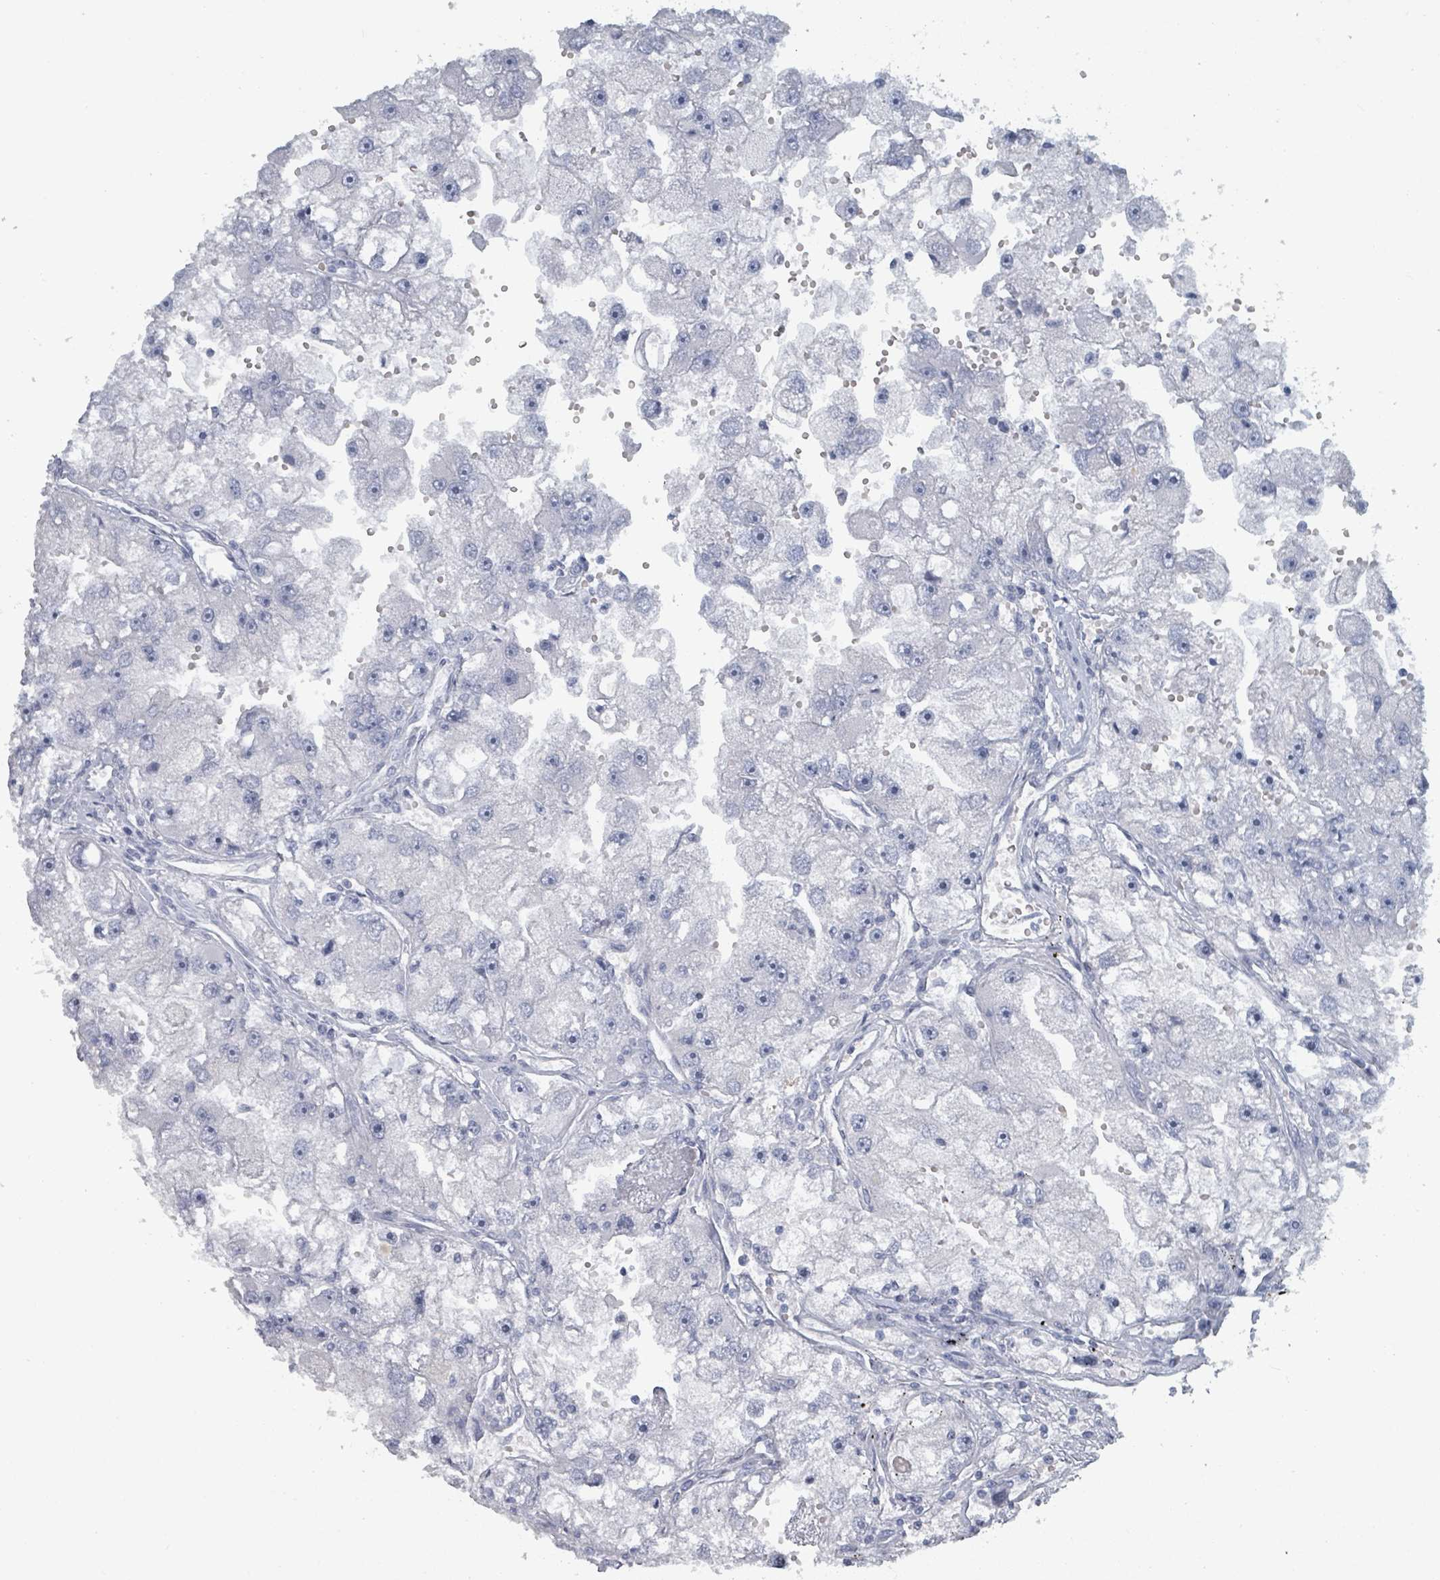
{"staining": {"intensity": "negative", "quantity": "none", "location": "none"}, "tissue": "renal cancer", "cell_type": "Tumor cells", "image_type": "cancer", "snomed": [{"axis": "morphology", "description": "Adenocarcinoma, NOS"}, {"axis": "topography", "description": "Kidney"}], "caption": "The IHC photomicrograph has no significant staining in tumor cells of renal cancer (adenocarcinoma) tissue.", "gene": "HEATR5A", "patient": {"sex": "male", "age": 63}}